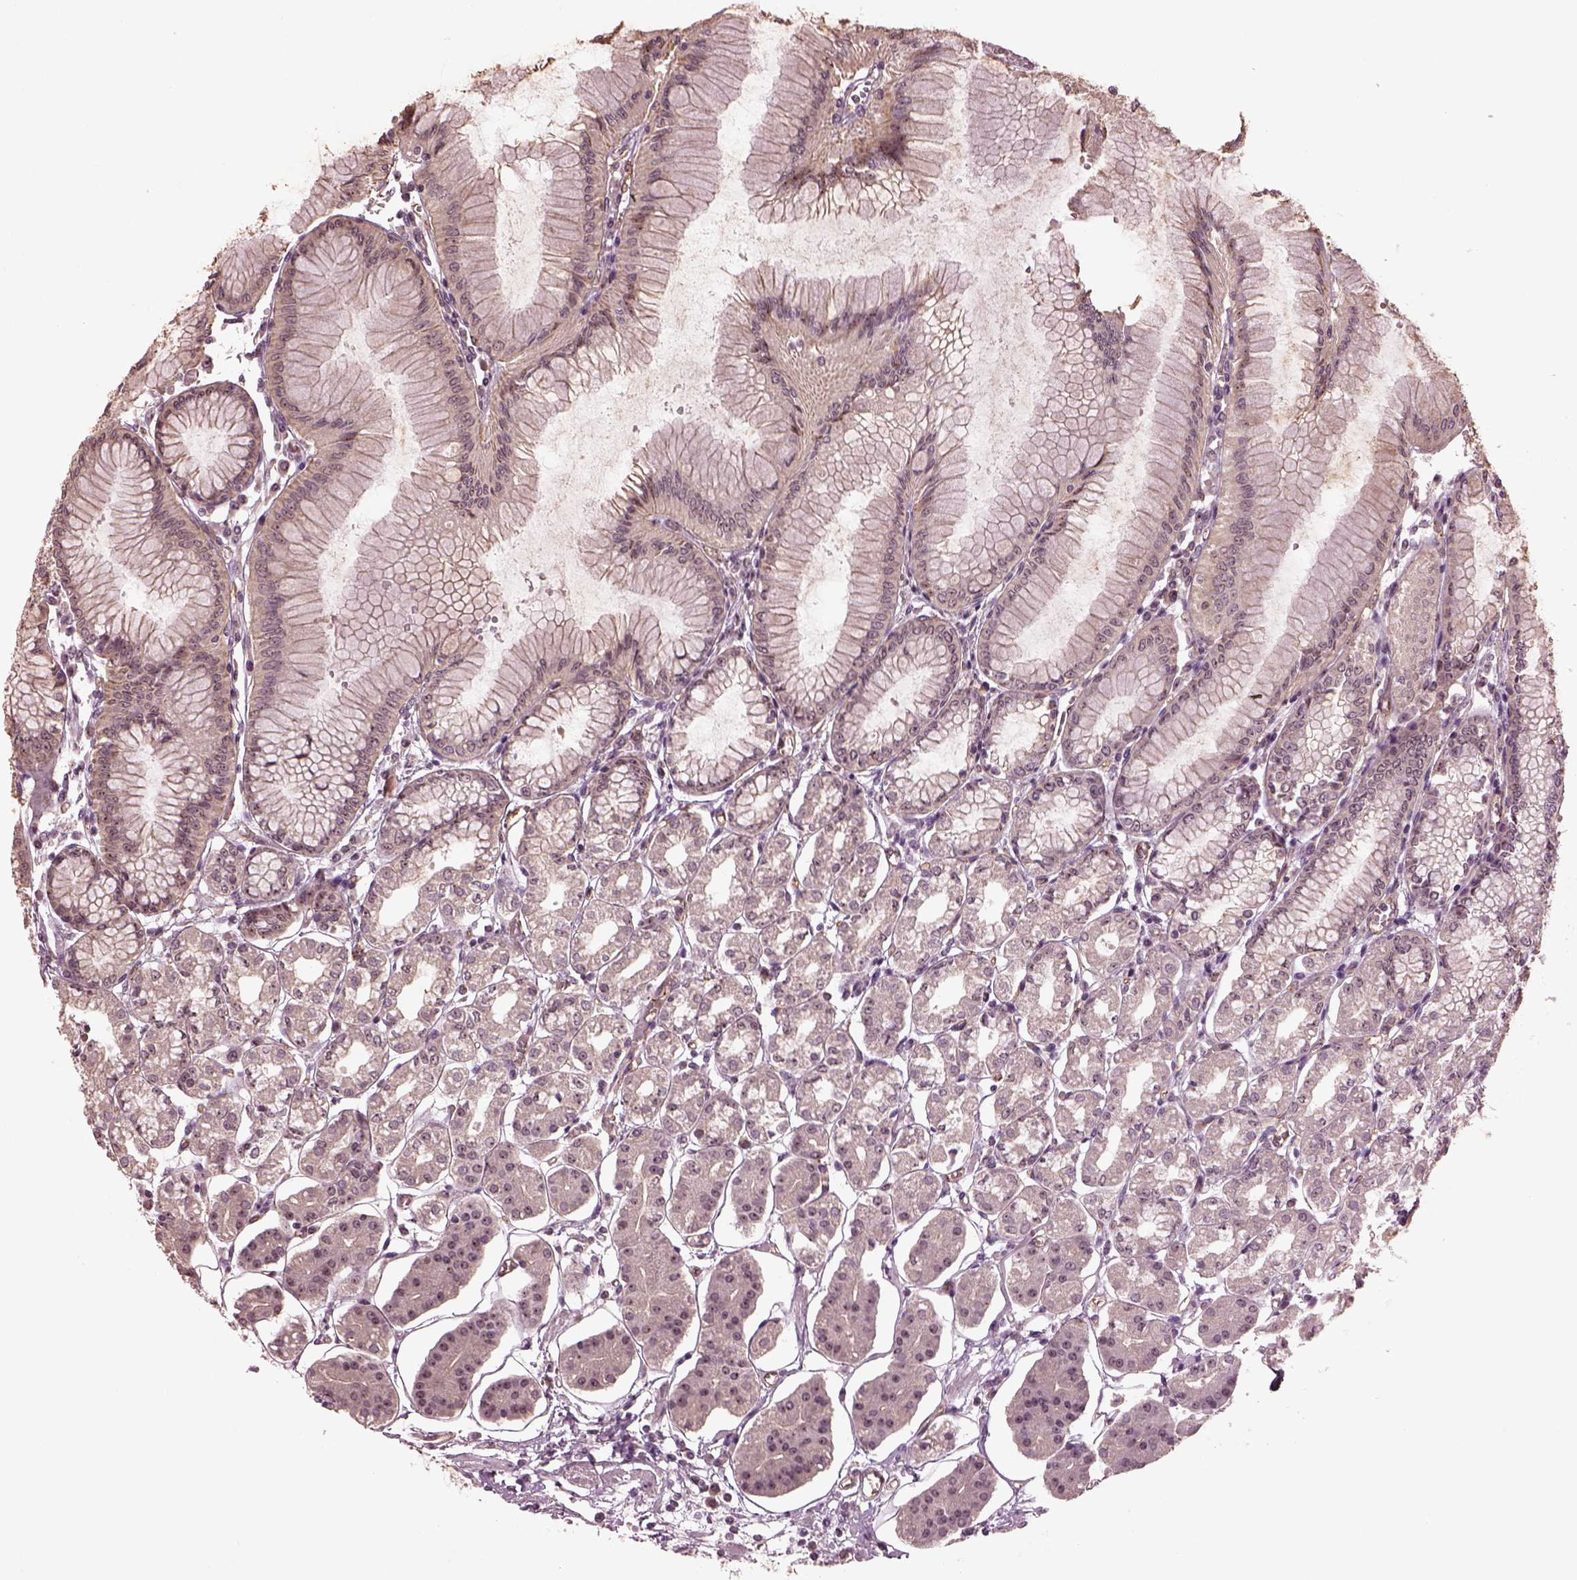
{"staining": {"intensity": "moderate", "quantity": "<25%", "location": "nuclear"}, "tissue": "stomach", "cell_type": "Glandular cells", "image_type": "normal", "snomed": [{"axis": "morphology", "description": "Normal tissue, NOS"}, {"axis": "topography", "description": "Skeletal muscle"}, {"axis": "topography", "description": "Stomach"}], "caption": "This is an image of immunohistochemistry (IHC) staining of normal stomach, which shows moderate expression in the nuclear of glandular cells.", "gene": "GNRH1", "patient": {"sex": "female", "age": 57}}